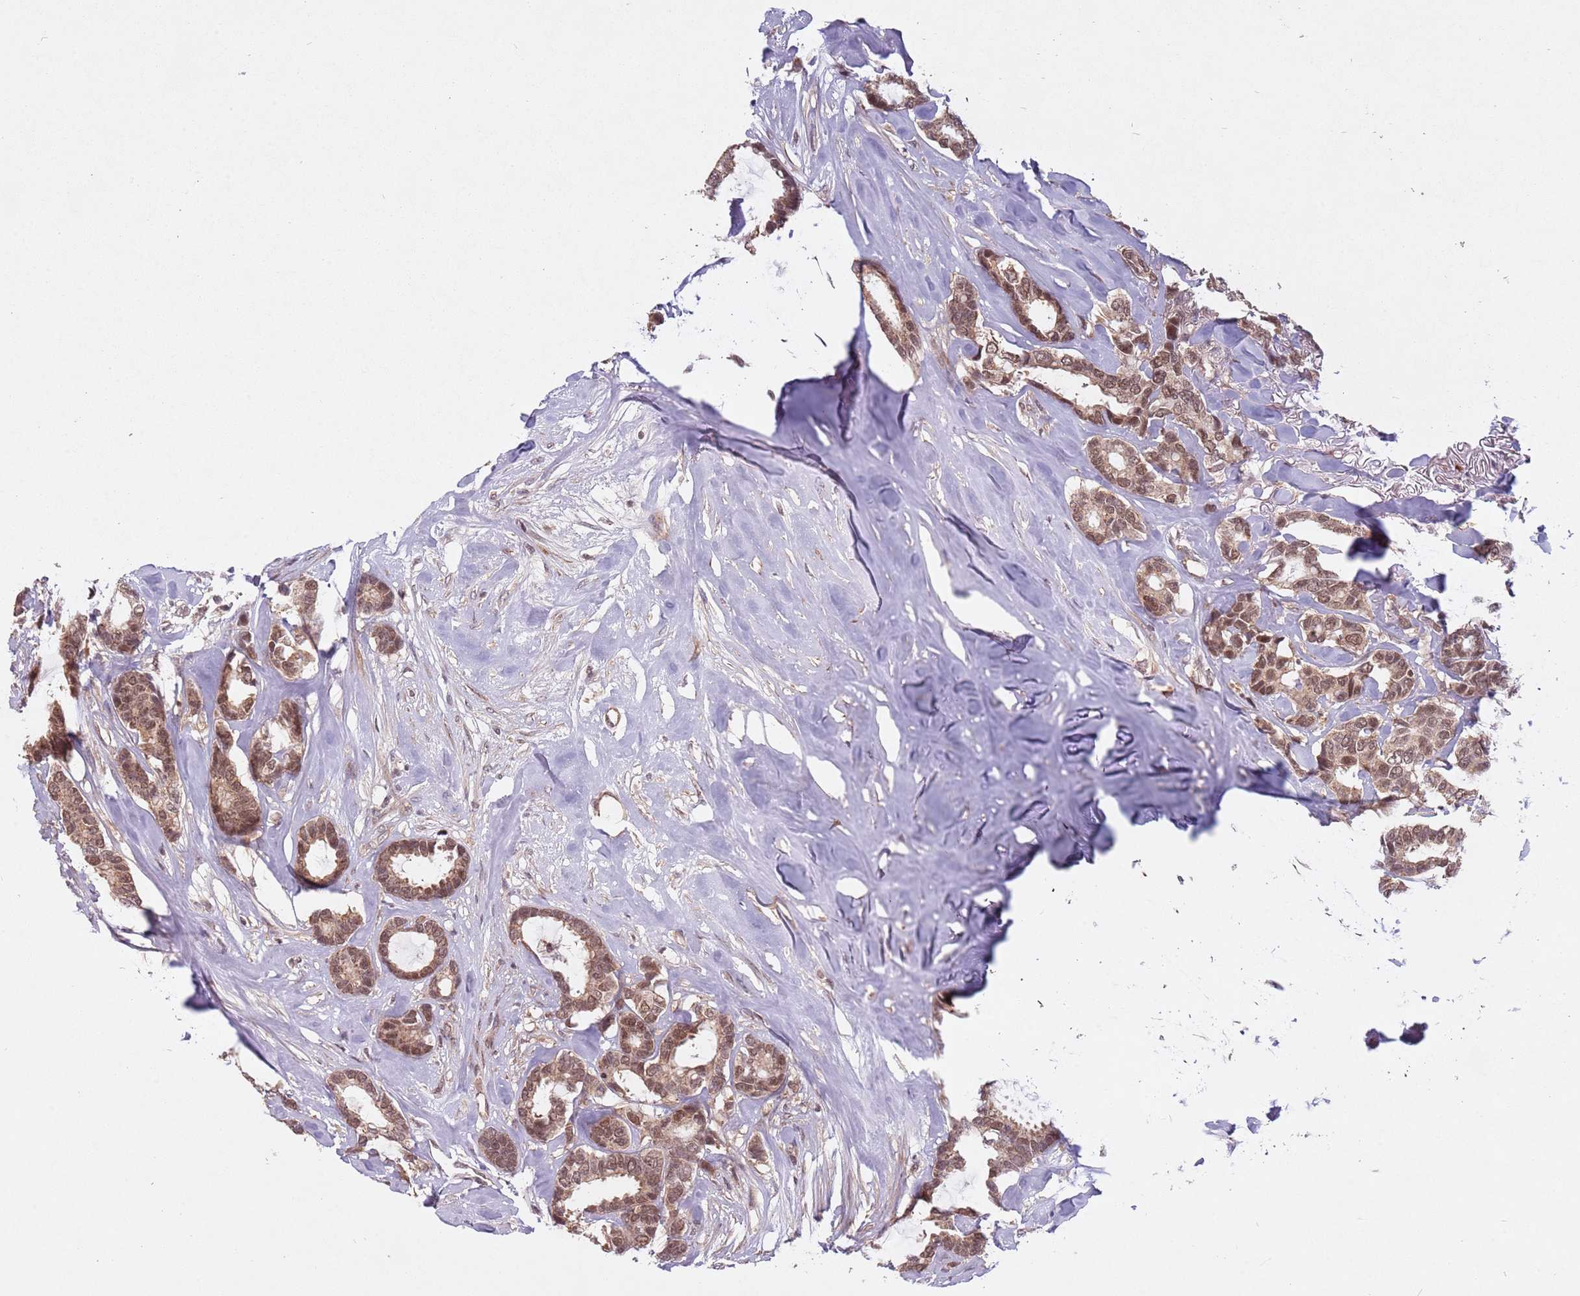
{"staining": {"intensity": "moderate", "quantity": ">75%", "location": "cytoplasmic/membranous,nuclear"}, "tissue": "breast cancer", "cell_type": "Tumor cells", "image_type": "cancer", "snomed": [{"axis": "morphology", "description": "Duct carcinoma"}, {"axis": "topography", "description": "Breast"}], "caption": "Breast invasive ductal carcinoma stained with immunohistochemistry (IHC) demonstrates moderate cytoplasmic/membranous and nuclear staining in about >75% of tumor cells.", "gene": "SUDS3", "patient": {"sex": "female", "age": 87}}